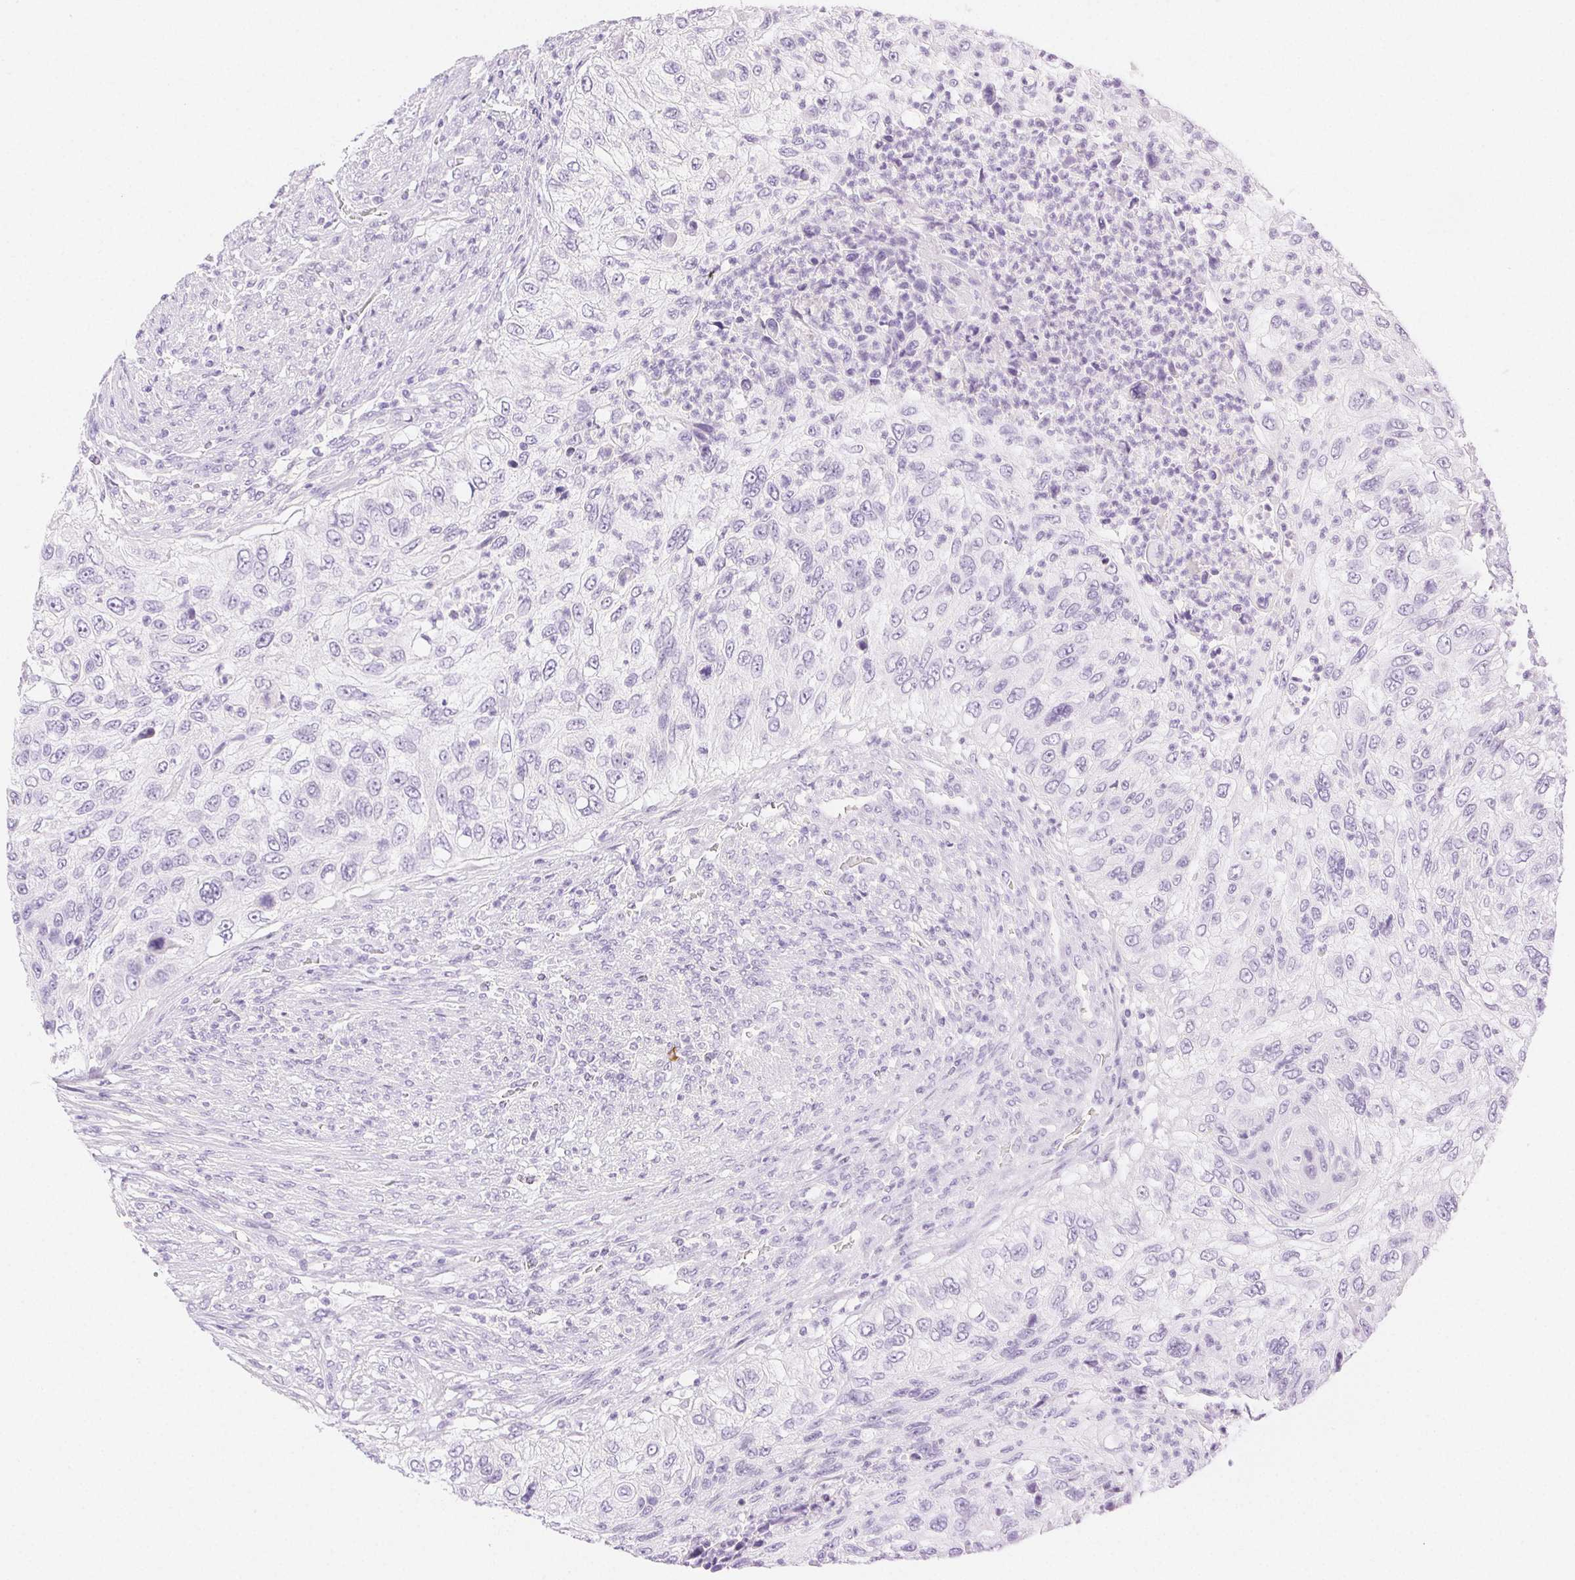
{"staining": {"intensity": "negative", "quantity": "none", "location": "none"}, "tissue": "urothelial cancer", "cell_type": "Tumor cells", "image_type": "cancer", "snomed": [{"axis": "morphology", "description": "Urothelial carcinoma, High grade"}, {"axis": "topography", "description": "Urinary bladder"}], "caption": "This is an immunohistochemistry (IHC) histopathology image of urothelial cancer. There is no staining in tumor cells.", "gene": "SPACA4", "patient": {"sex": "female", "age": 60}}